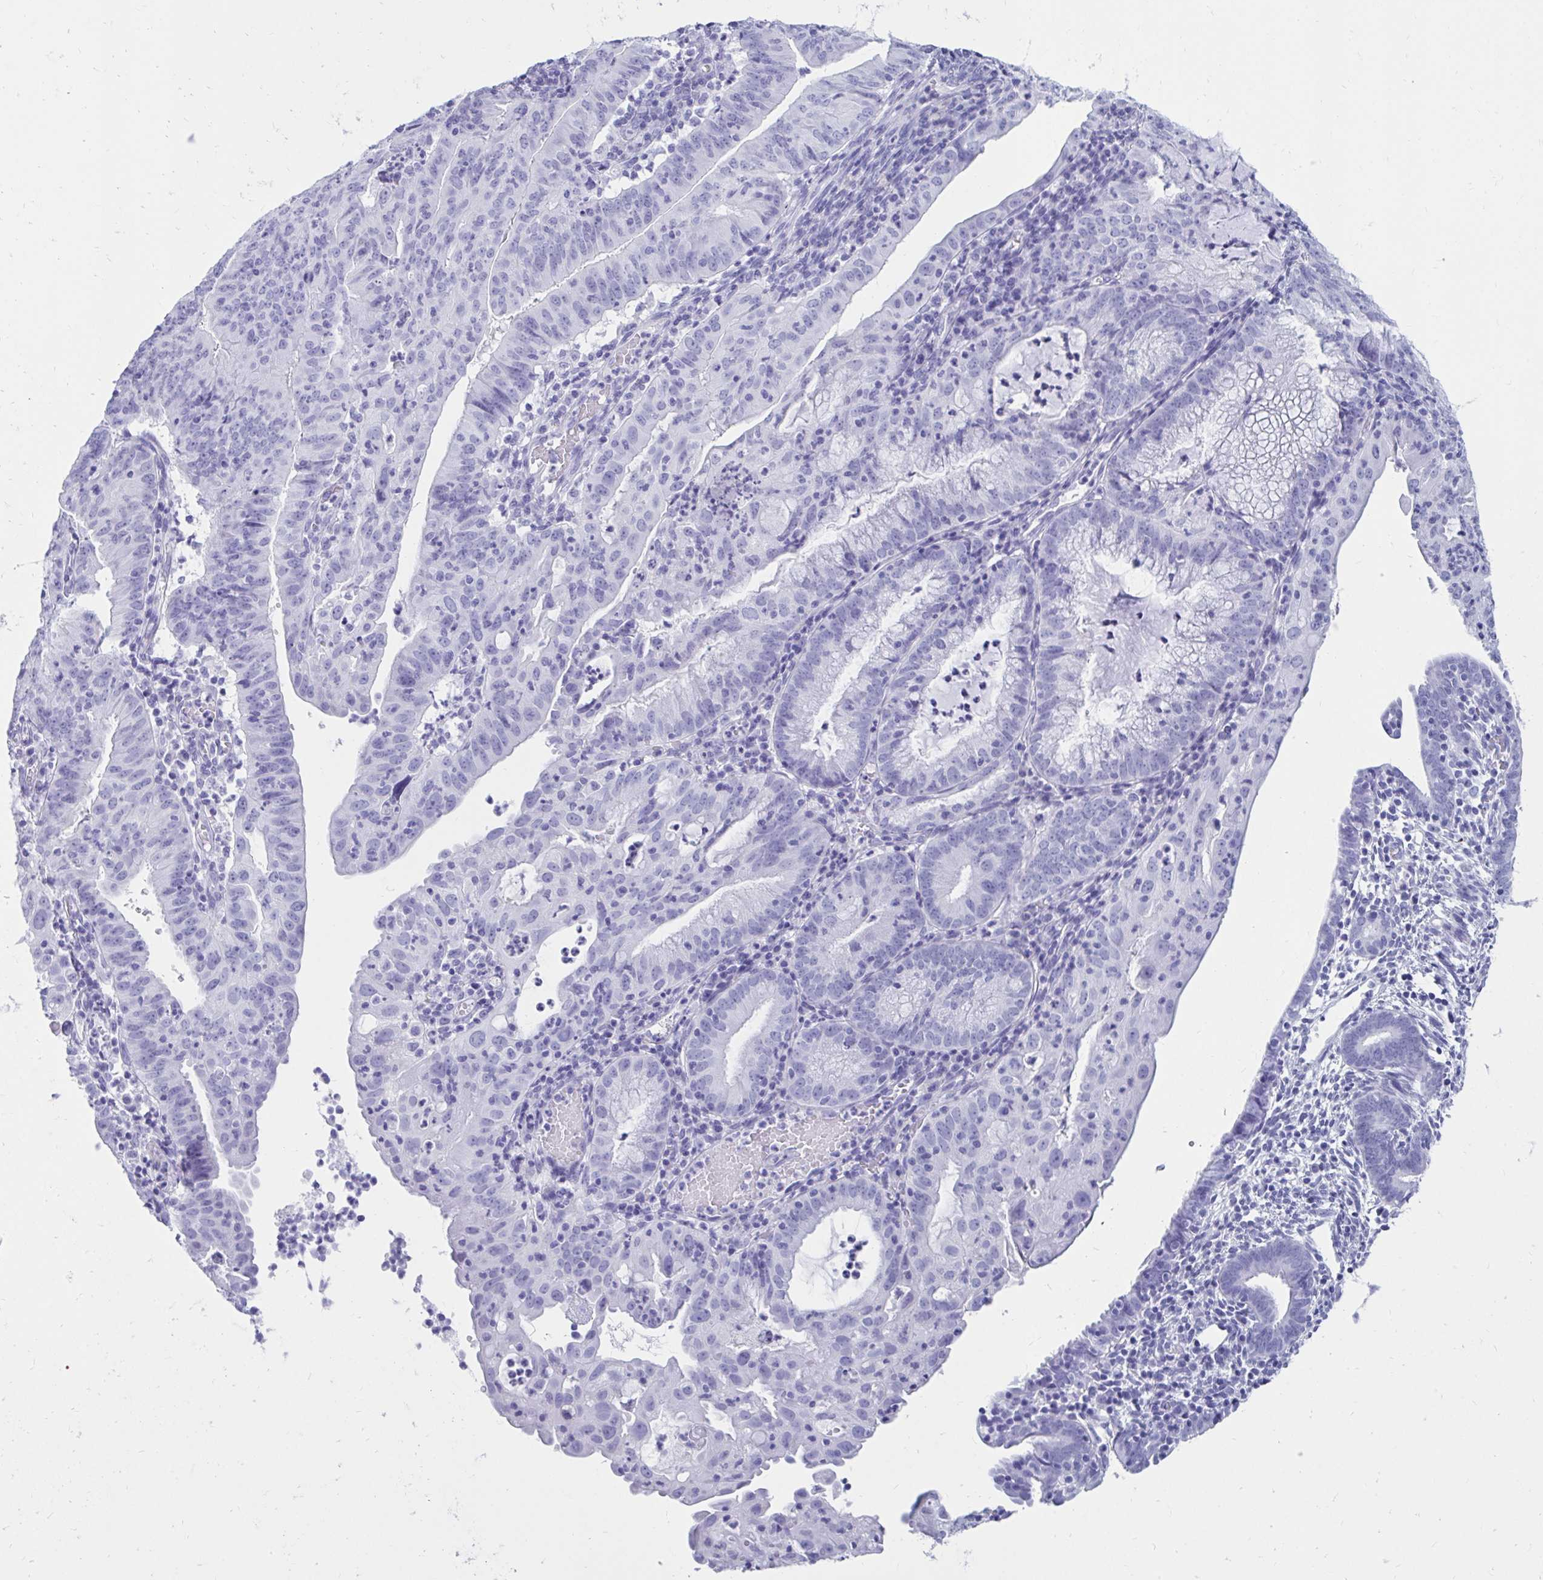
{"staining": {"intensity": "negative", "quantity": "none", "location": "none"}, "tissue": "endometrial cancer", "cell_type": "Tumor cells", "image_type": "cancer", "snomed": [{"axis": "morphology", "description": "Adenocarcinoma, NOS"}, {"axis": "topography", "description": "Endometrium"}], "caption": "Protein analysis of adenocarcinoma (endometrial) demonstrates no significant staining in tumor cells. The staining is performed using DAB brown chromogen with nuclei counter-stained in using hematoxylin.", "gene": "OR10R2", "patient": {"sex": "female", "age": 60}}